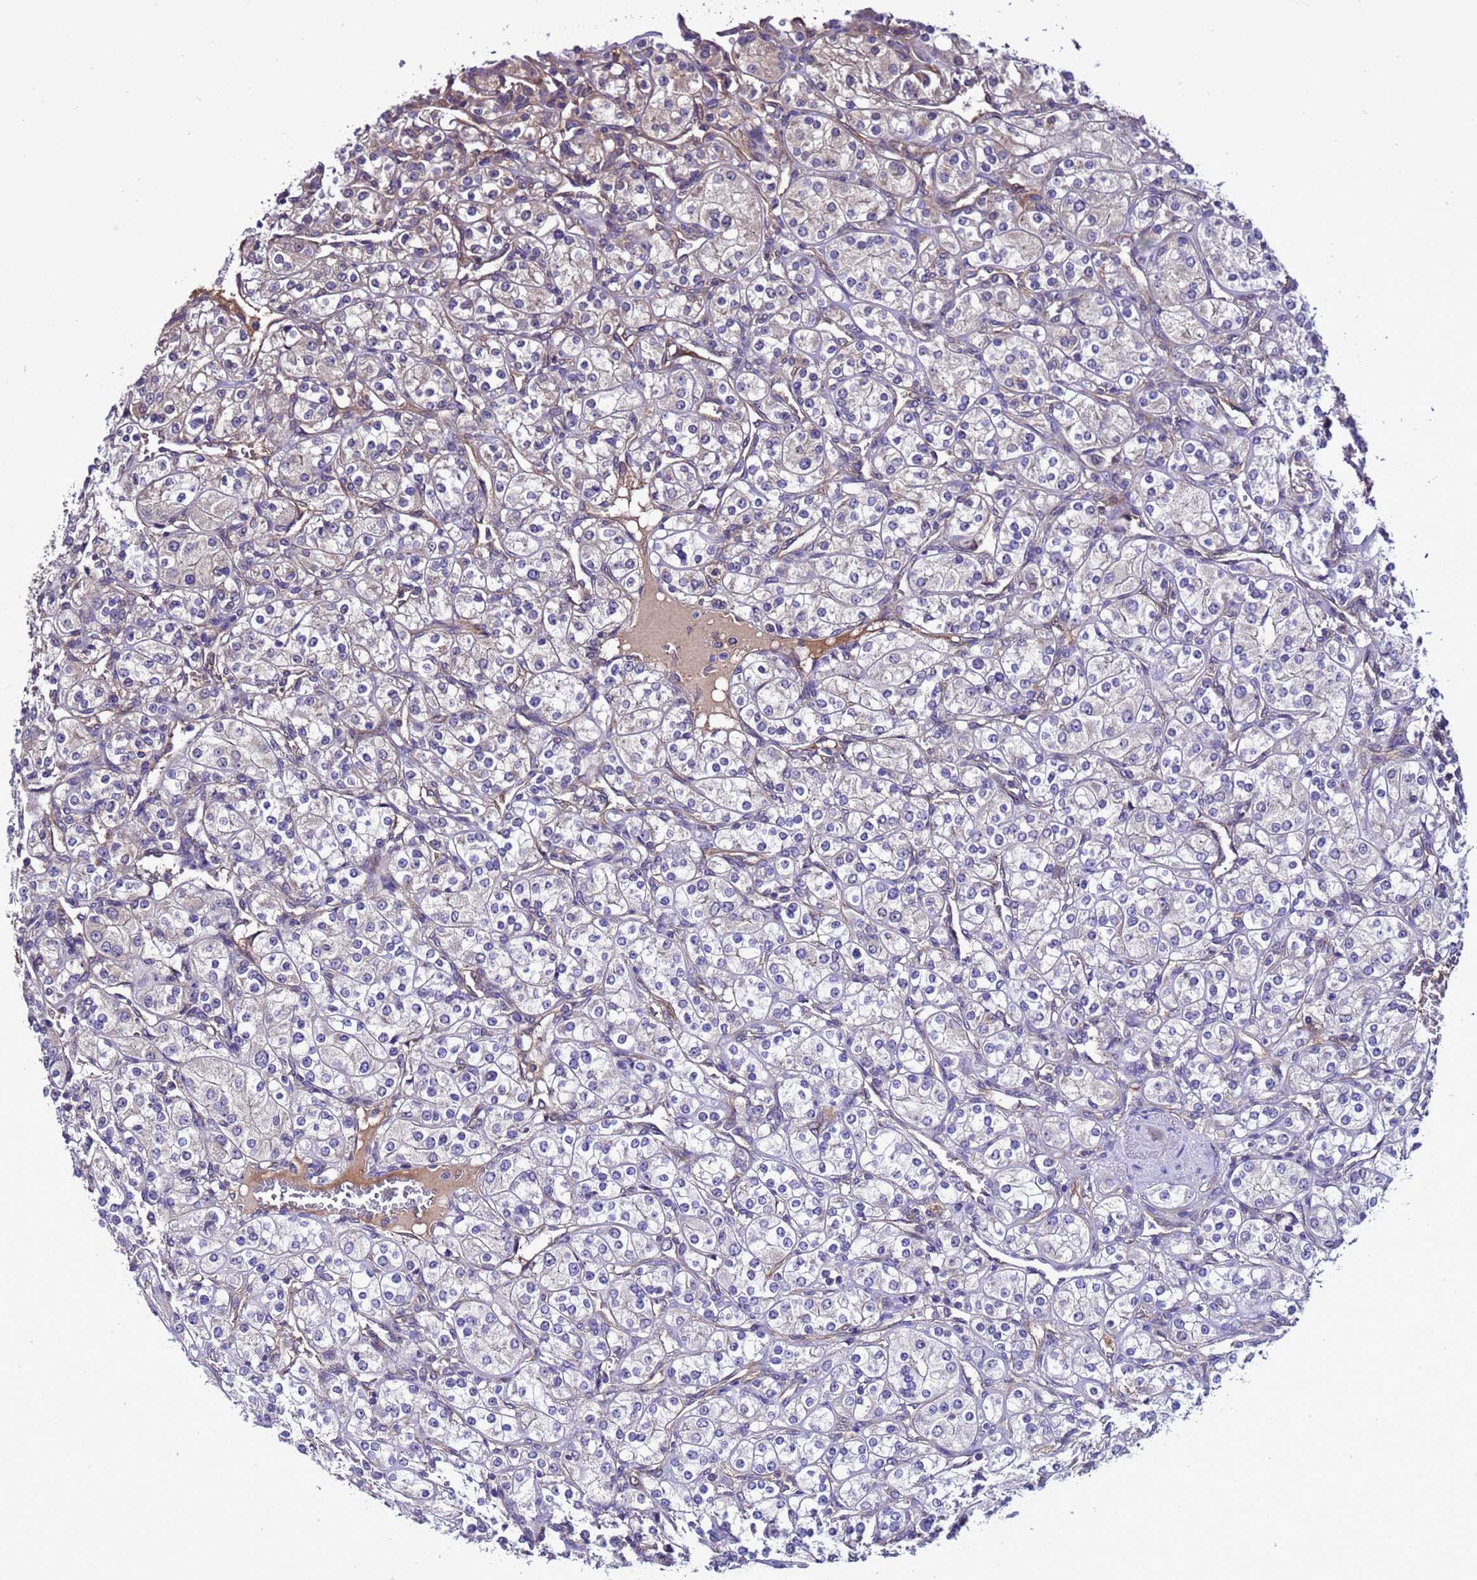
{"staining": {"intensity": "negative", "quantity": "none", "location": "none"}, "tissue": "renal cancer", "cell_type": "Tumor cells", "image_type": "cancer", "snomed": [{"axis": "morphology", "description": "Adenocarcinoma, NOS"}, {"axis": "topography", "description": "Kidney"}], "caption": "Immunohistochemistry (IHC) of adenocarcinoma (renal) shows no expression in tumor cells.", "gene": "RABEP2", "patient": {"sex": "male", "age": 77}}